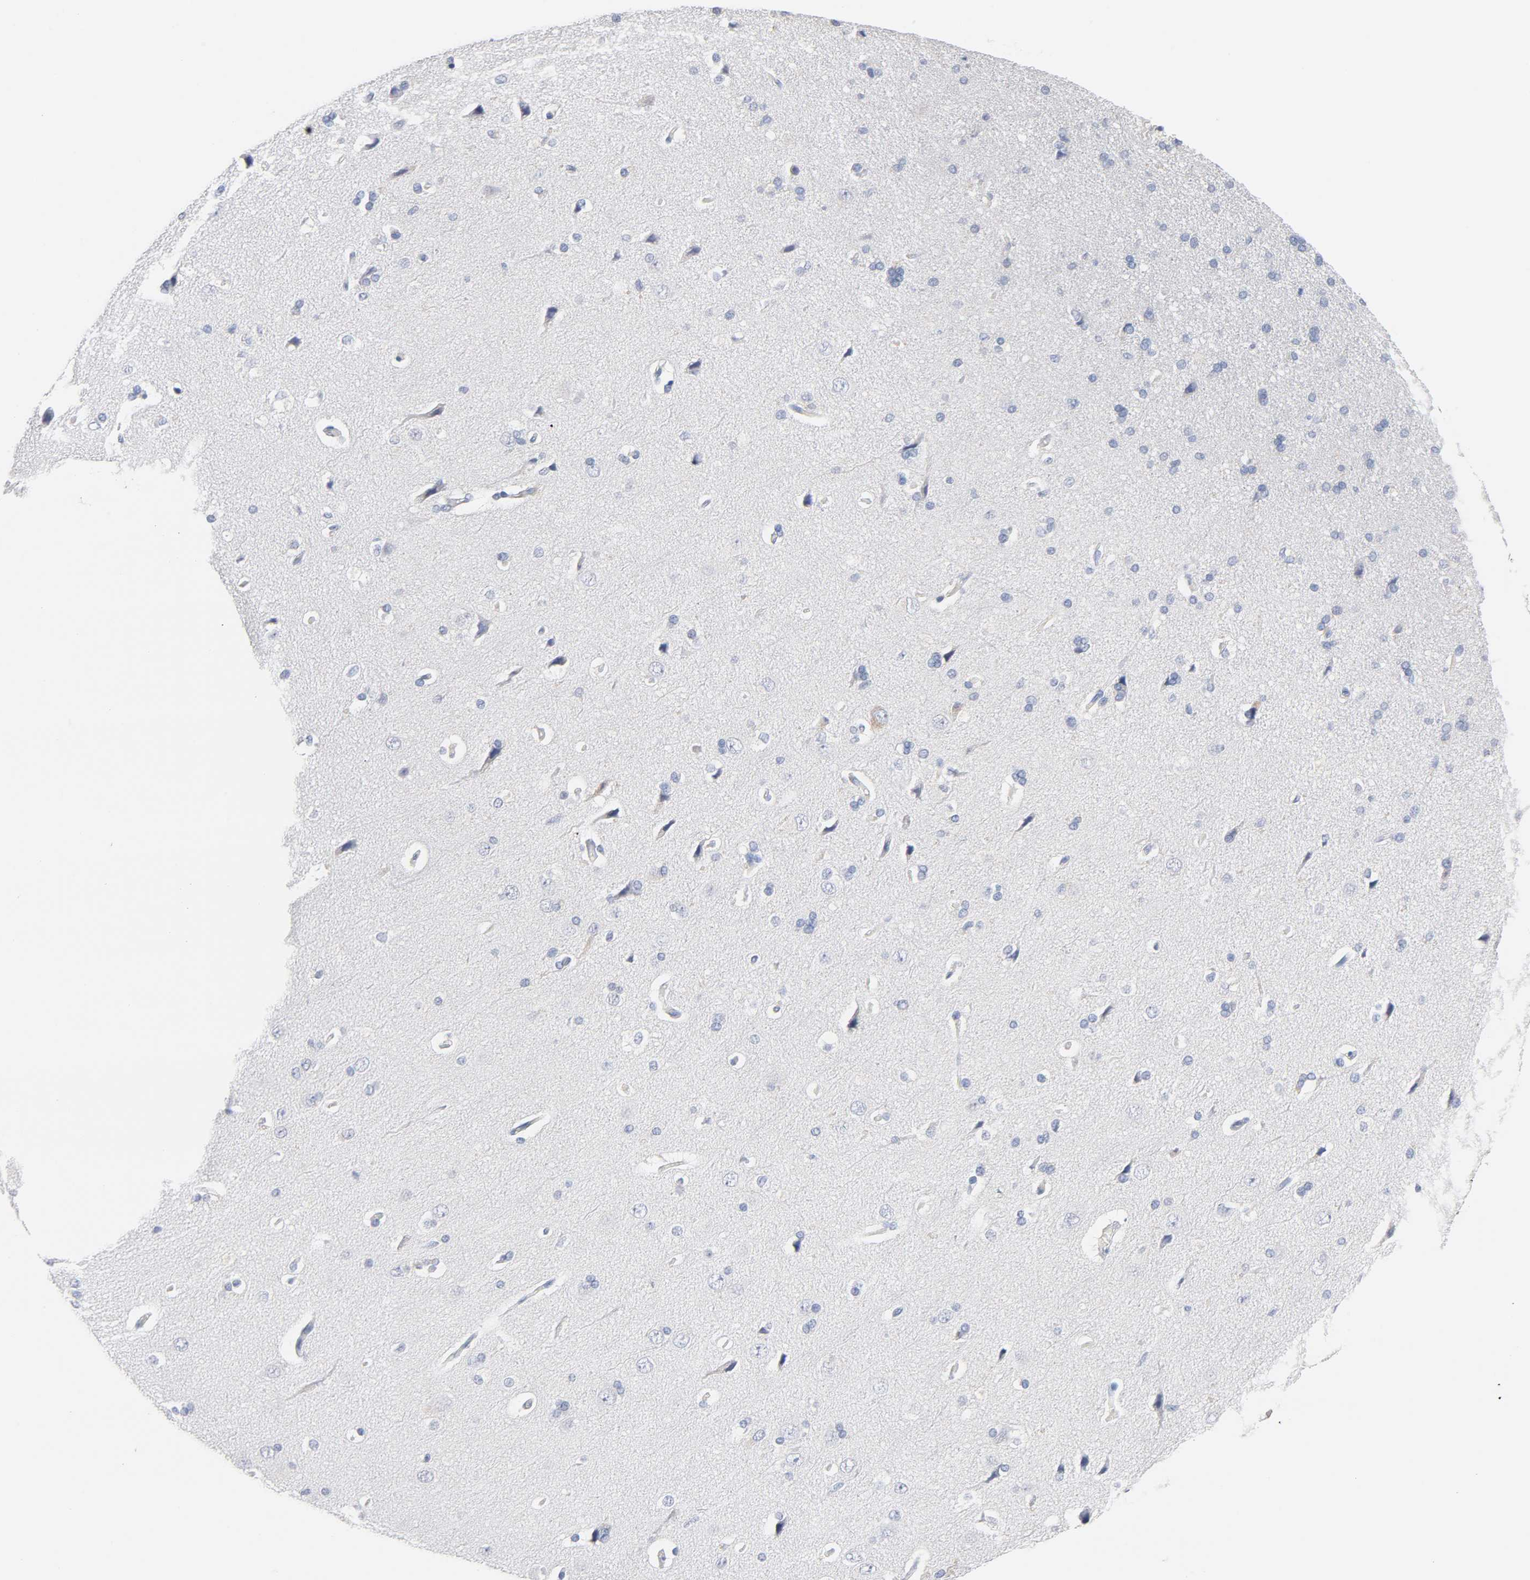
{"staining": {"intensity": "negative", "quantity": "none", "location": "none"}, "tissue": "cerebral cortex", "cell_type": "Endothelial cells", "image_type": "normal", "snomed": [{"axis": "morphology", "description": "Normal tissue, NOS"}, {"axis": "topography", "description": "Cerebral cortex"}], "caption": "The photomicrograph exhibits no staining of endothelial cells in unremarkable cerebral cortex.", "gene": "MALT1", "patient": {"sex": "male", "age": 62}}